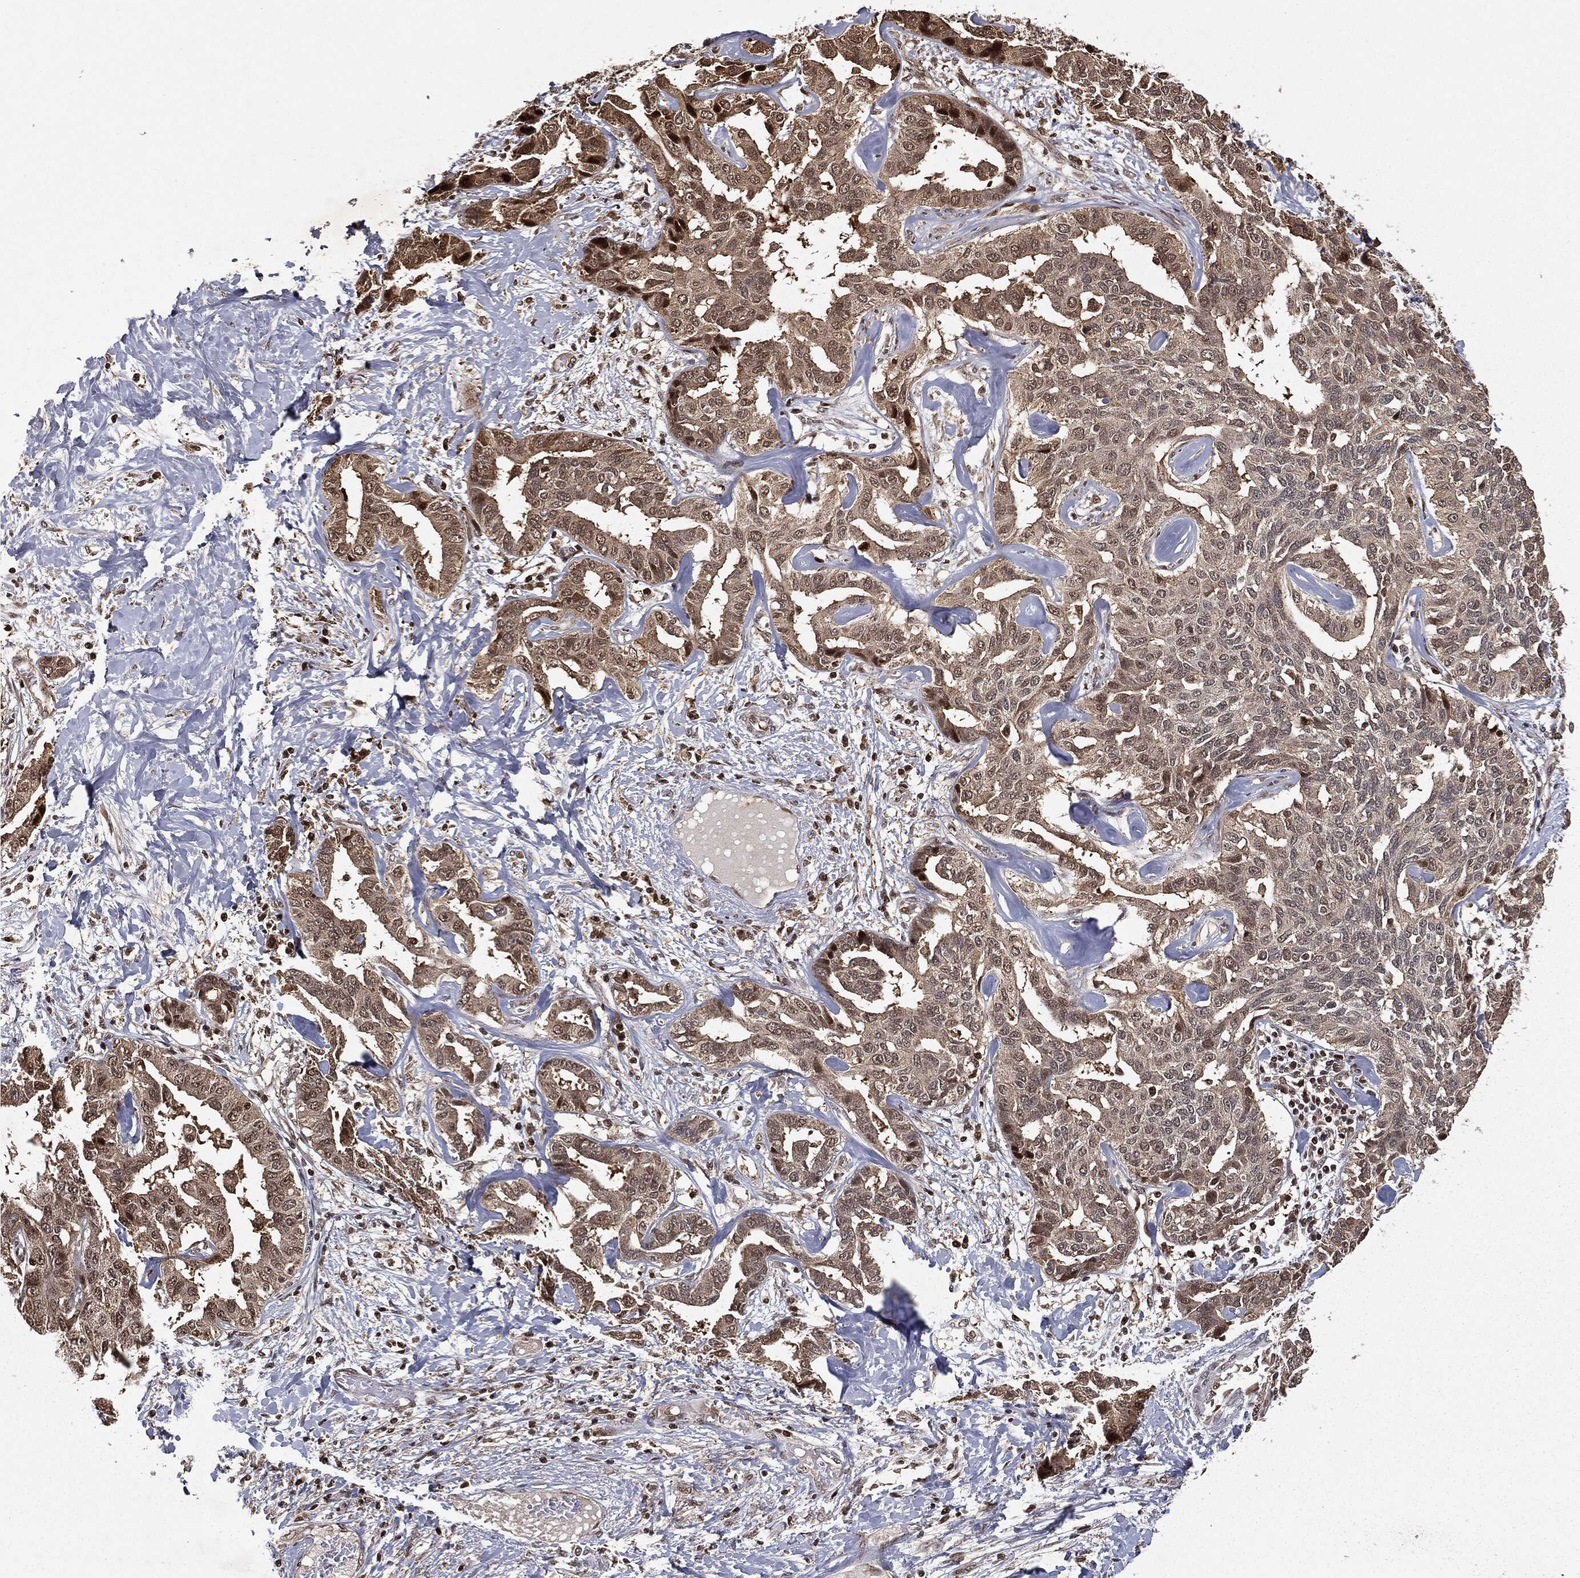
{"staining": {"intensity": "weak", "quantity": "25%-75%", "location": "cytoplasmic/membranous"}, "tissue": "liver cancer", "cell_type": "Tumor cells", "image_type": "cancer", "snomed": [{"axis": "morphology", "description": "Cholangiocarcinoma"}, {"axis": "topography", "description": "Liver"}], "caption": "Protein staining displays weak cytoplasmic/membranous expression in about 25%-75% of tumor cells in liver cholangiocarcinoma. The protein is stained brown, and the nuclei are stained in blue (DAB IHC with brightfield microscopy, high magnification).", "gene": "ZNHIT6", "patient": {"sex": "male", "age": 59}}